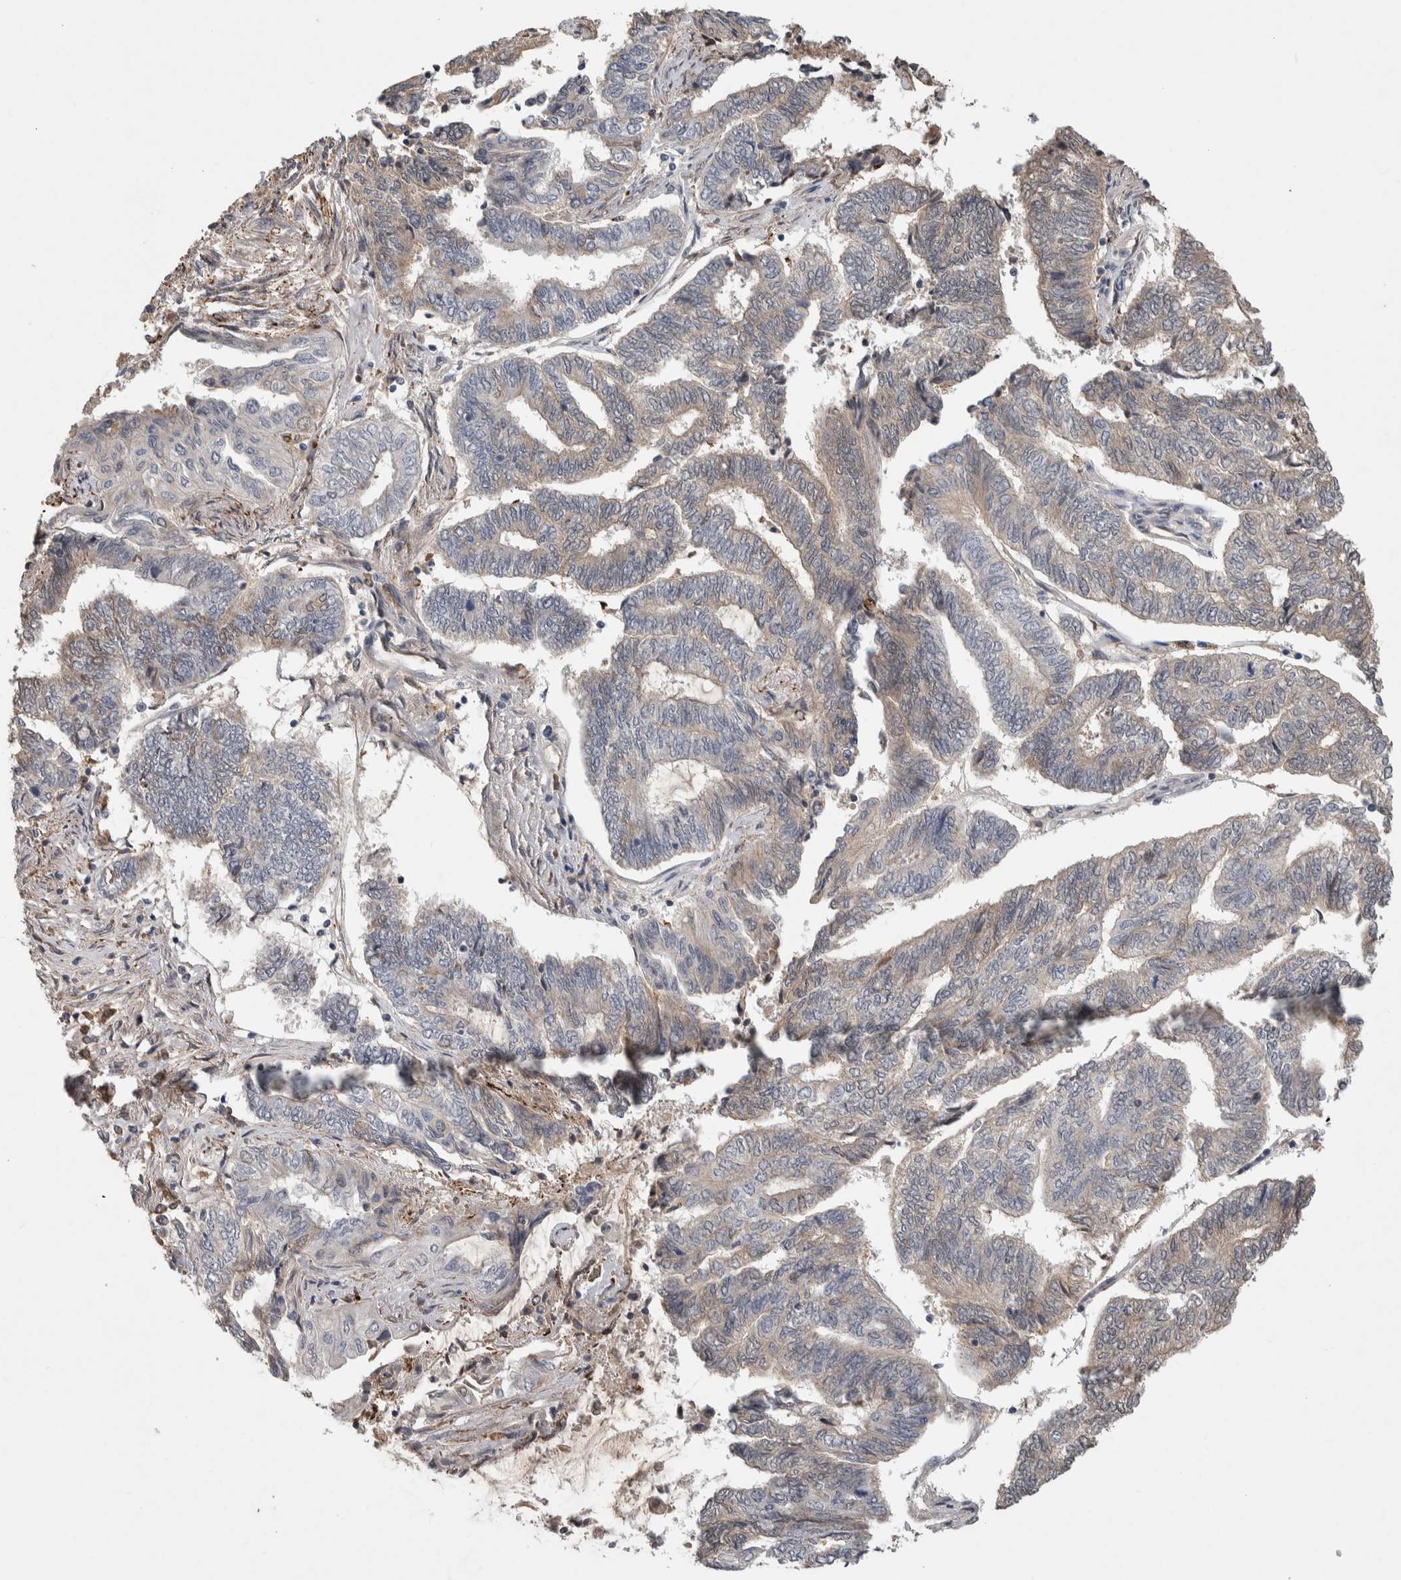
{"staining": {"intensity": "weak", "quantity": "25%-75%", "location": "cytoplasmic/membranous"}, "tissue": "endometrial cancer", "cell_type": "Tumor cells", "image_type": "cancer", "snomed": [{"axis": "morphology", "description": "Adenocarcinoma, NOS"}, {"axis": "topography", "description": "Uterus"}, {"axis": "topography", "description": "Endometrium"}], "caption": "DAB immunohistochemical staining of endometrial cancer (adenocarcinoma) reveals weak cytoplasmic/membranous protein expression in about 25%-75% of tumor cells. (IHC, brightfield microscopy, high magnification).", "gene": "CHRM3", "patient": {"sex": "female", "age": 70}}